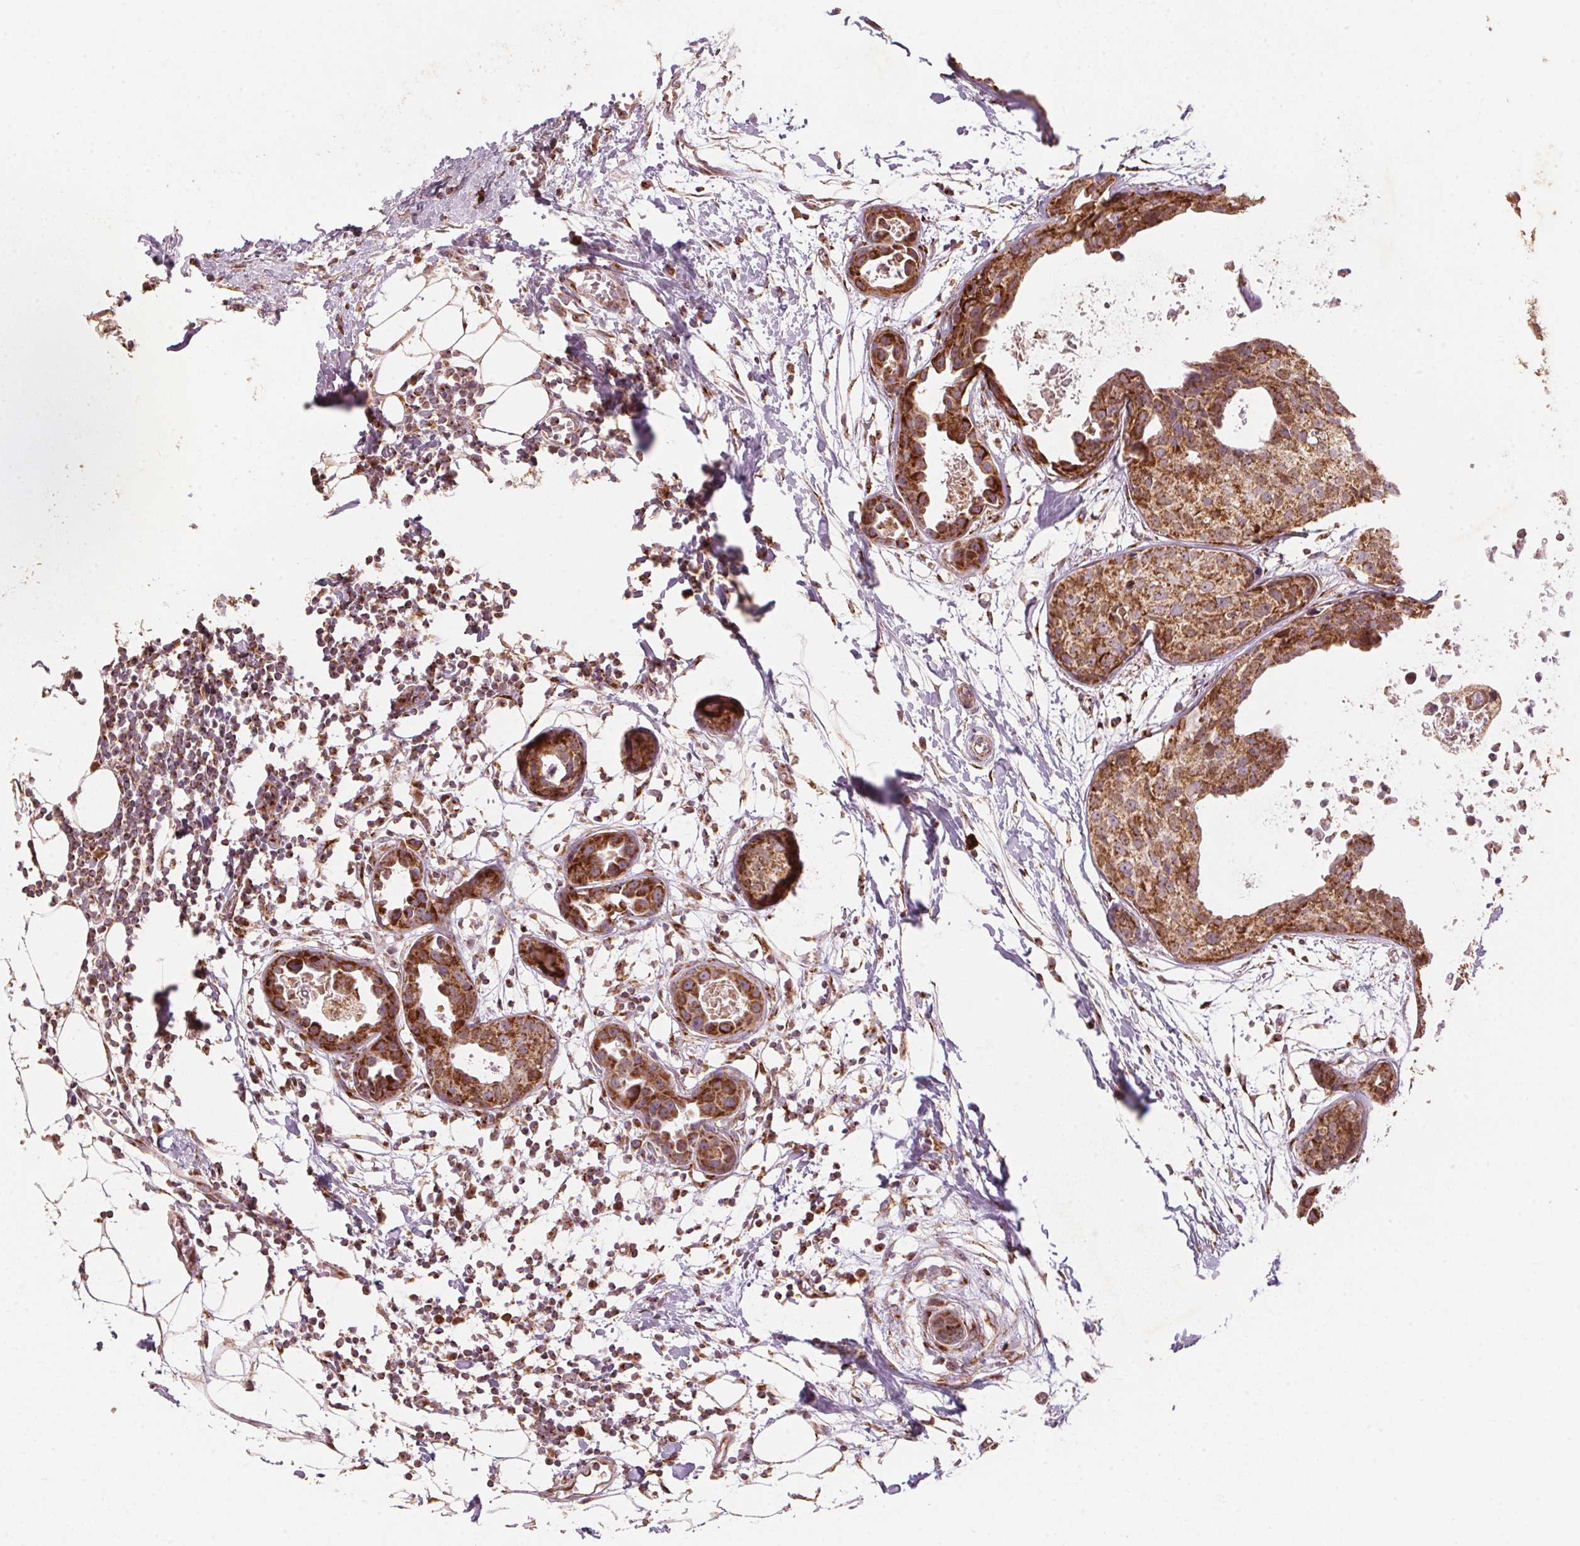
{"staining": {"intensity": "strong", "quantity": ">75%", "location": "cytoplasmic/membranous"}, "tissue": "breast cancer", "cell_type": "Tumor cells", "image_type": "cancer", "snomed": [{"axis": "morphology", "description": "Duct carcinoma"}, {"axis": "topography", "description": "Breast"}], "caption": "This is an image of IHC staining of breast cancer, which shows strong positivity in the cytoplasmic/membranous of tumor cells.", "gene": "TOMM70", "patient": {"sex": "female", "age": 38}}